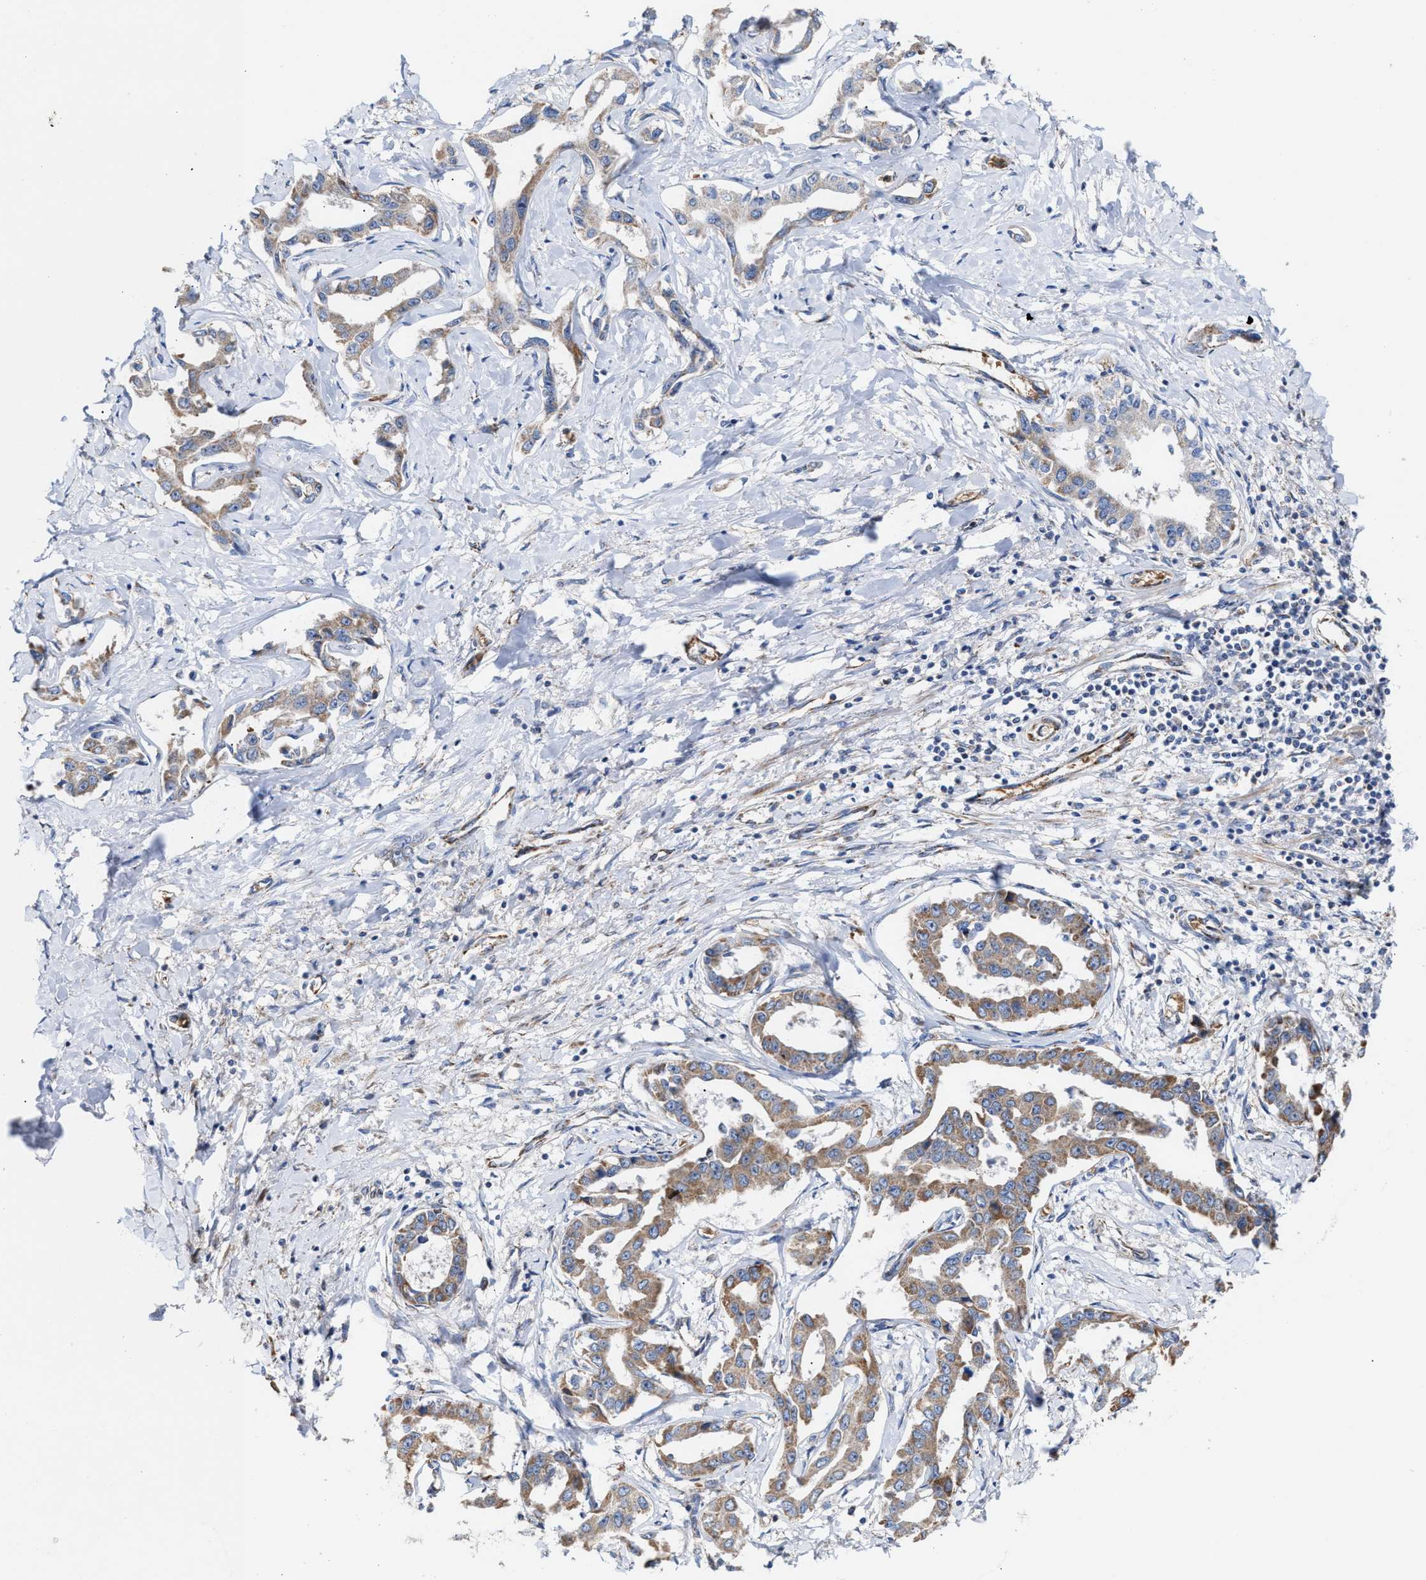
{"staining": {"intensity": "moderate", "quantity": "<25%", "location": "cytoplasmic/membranous"}, "tissue": "liver cancer", "cell_type": "Tumor cells", "image_type": "cancer", "snomed": [{"axis": "morphology", "description": "Cholangiocarcinoma"}, {"axis": "topography", "description": "Liver"}], "caption": "Tumor cells demonstrate low levels of moderate cytoplasmic/membranous expression in approximately <25% of cells in cholangiocarcinoma (liver).", "gene": "MECR", "patient": {"sex": "male", "age": 59}}